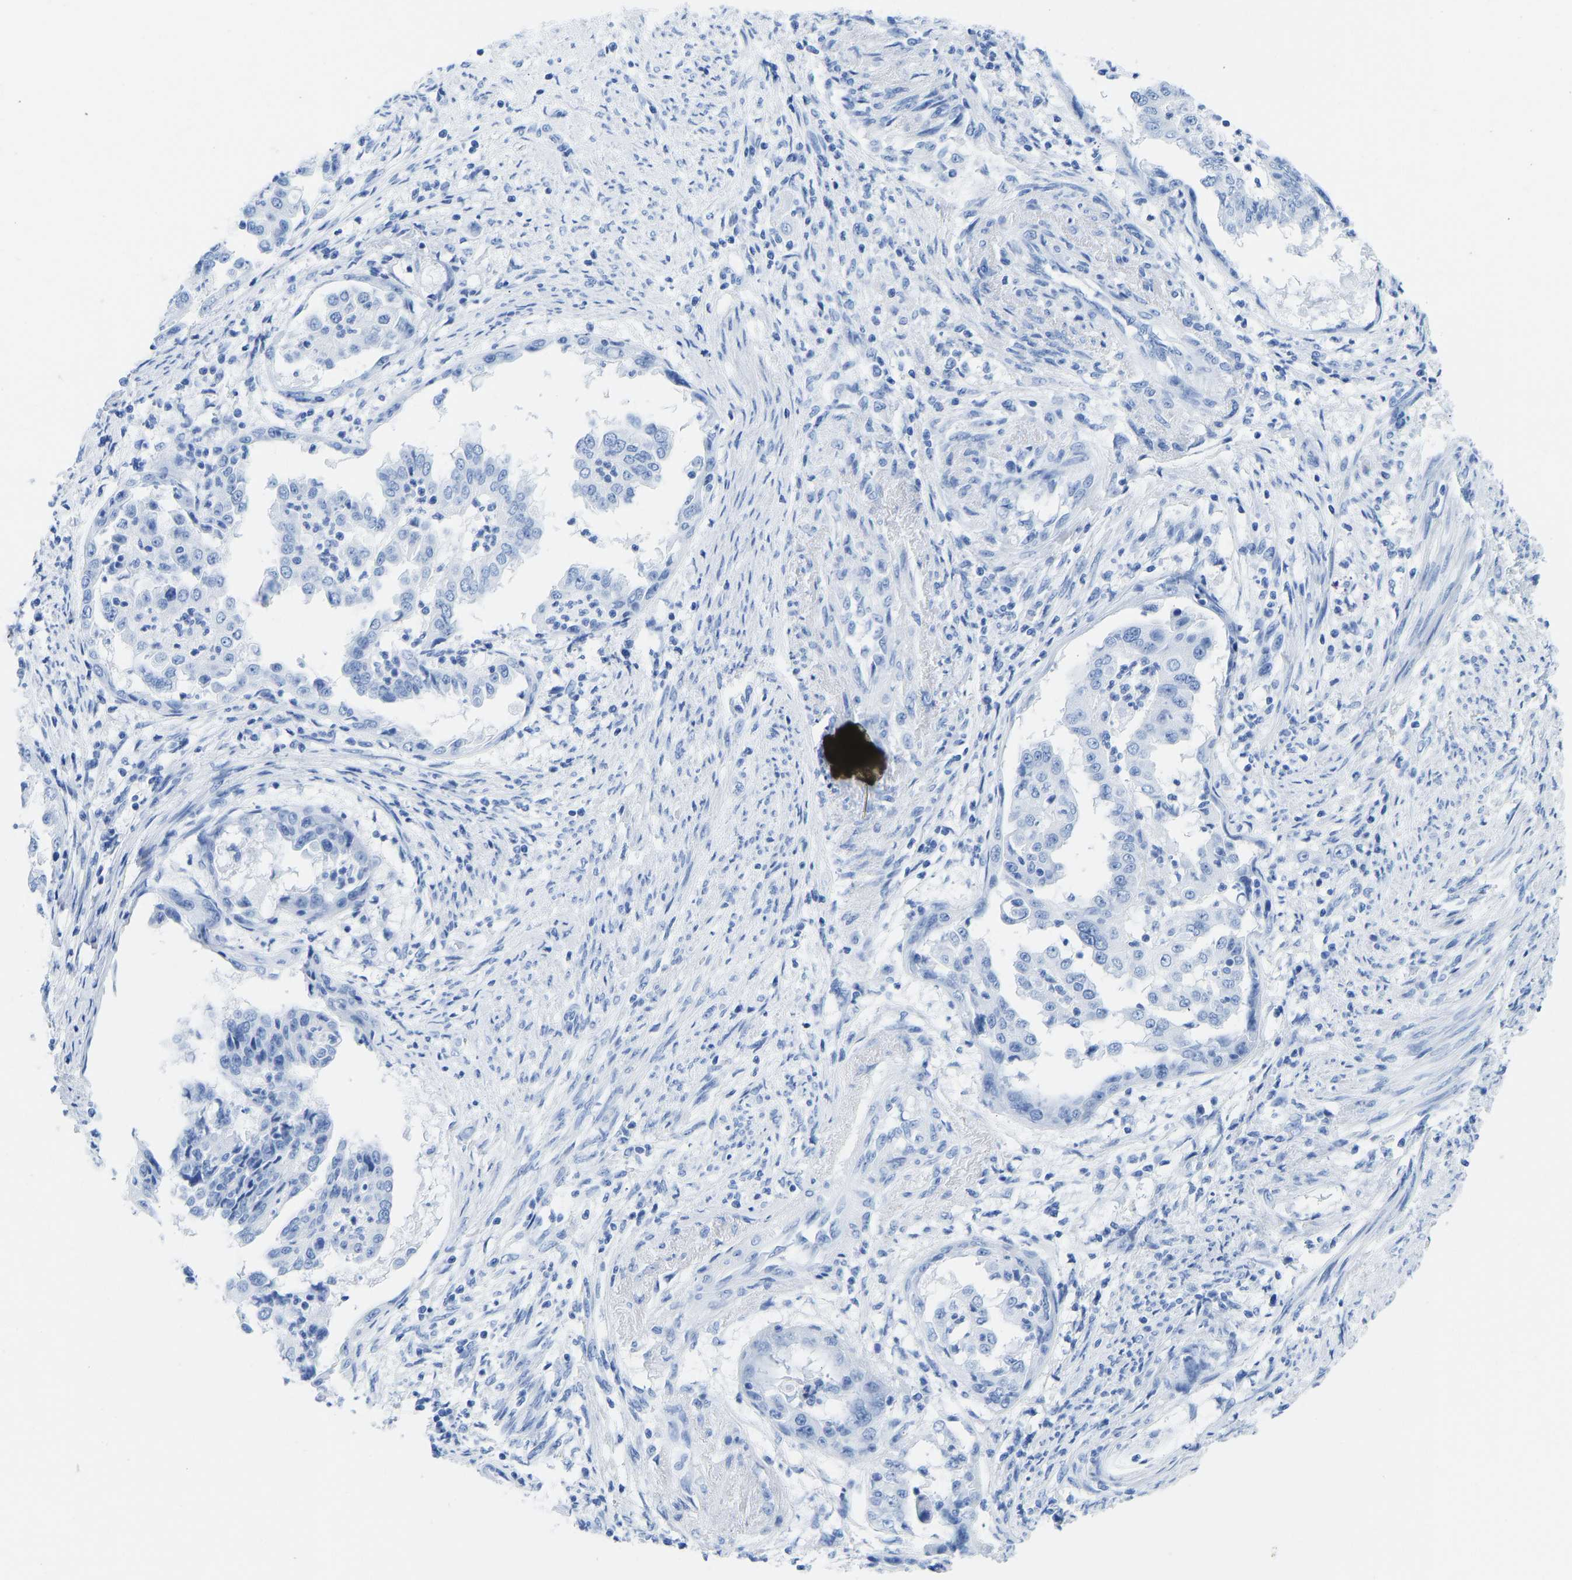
{"staining": {"intensity": "negative", "quantity": "none", "location": "none"}, "tissue": "endometrial cancer", "cell_type": "Tumor cells", "image_type": "cancer", "snomed": [{"axis": "morphology", "description": "Adenocarcinoma, NOS"}, {"axis": "topography", "description": "Endometrium"}], "caption": "An immunohistochemistry photomicrograph of endometrial cancer (adenocarcinoma) is shown. There is no staining in tumor cells of endometrial cancer (adenocarcinoma).", "gene": "ELMO2", "patient": {"sex": "female", "age": 85}}